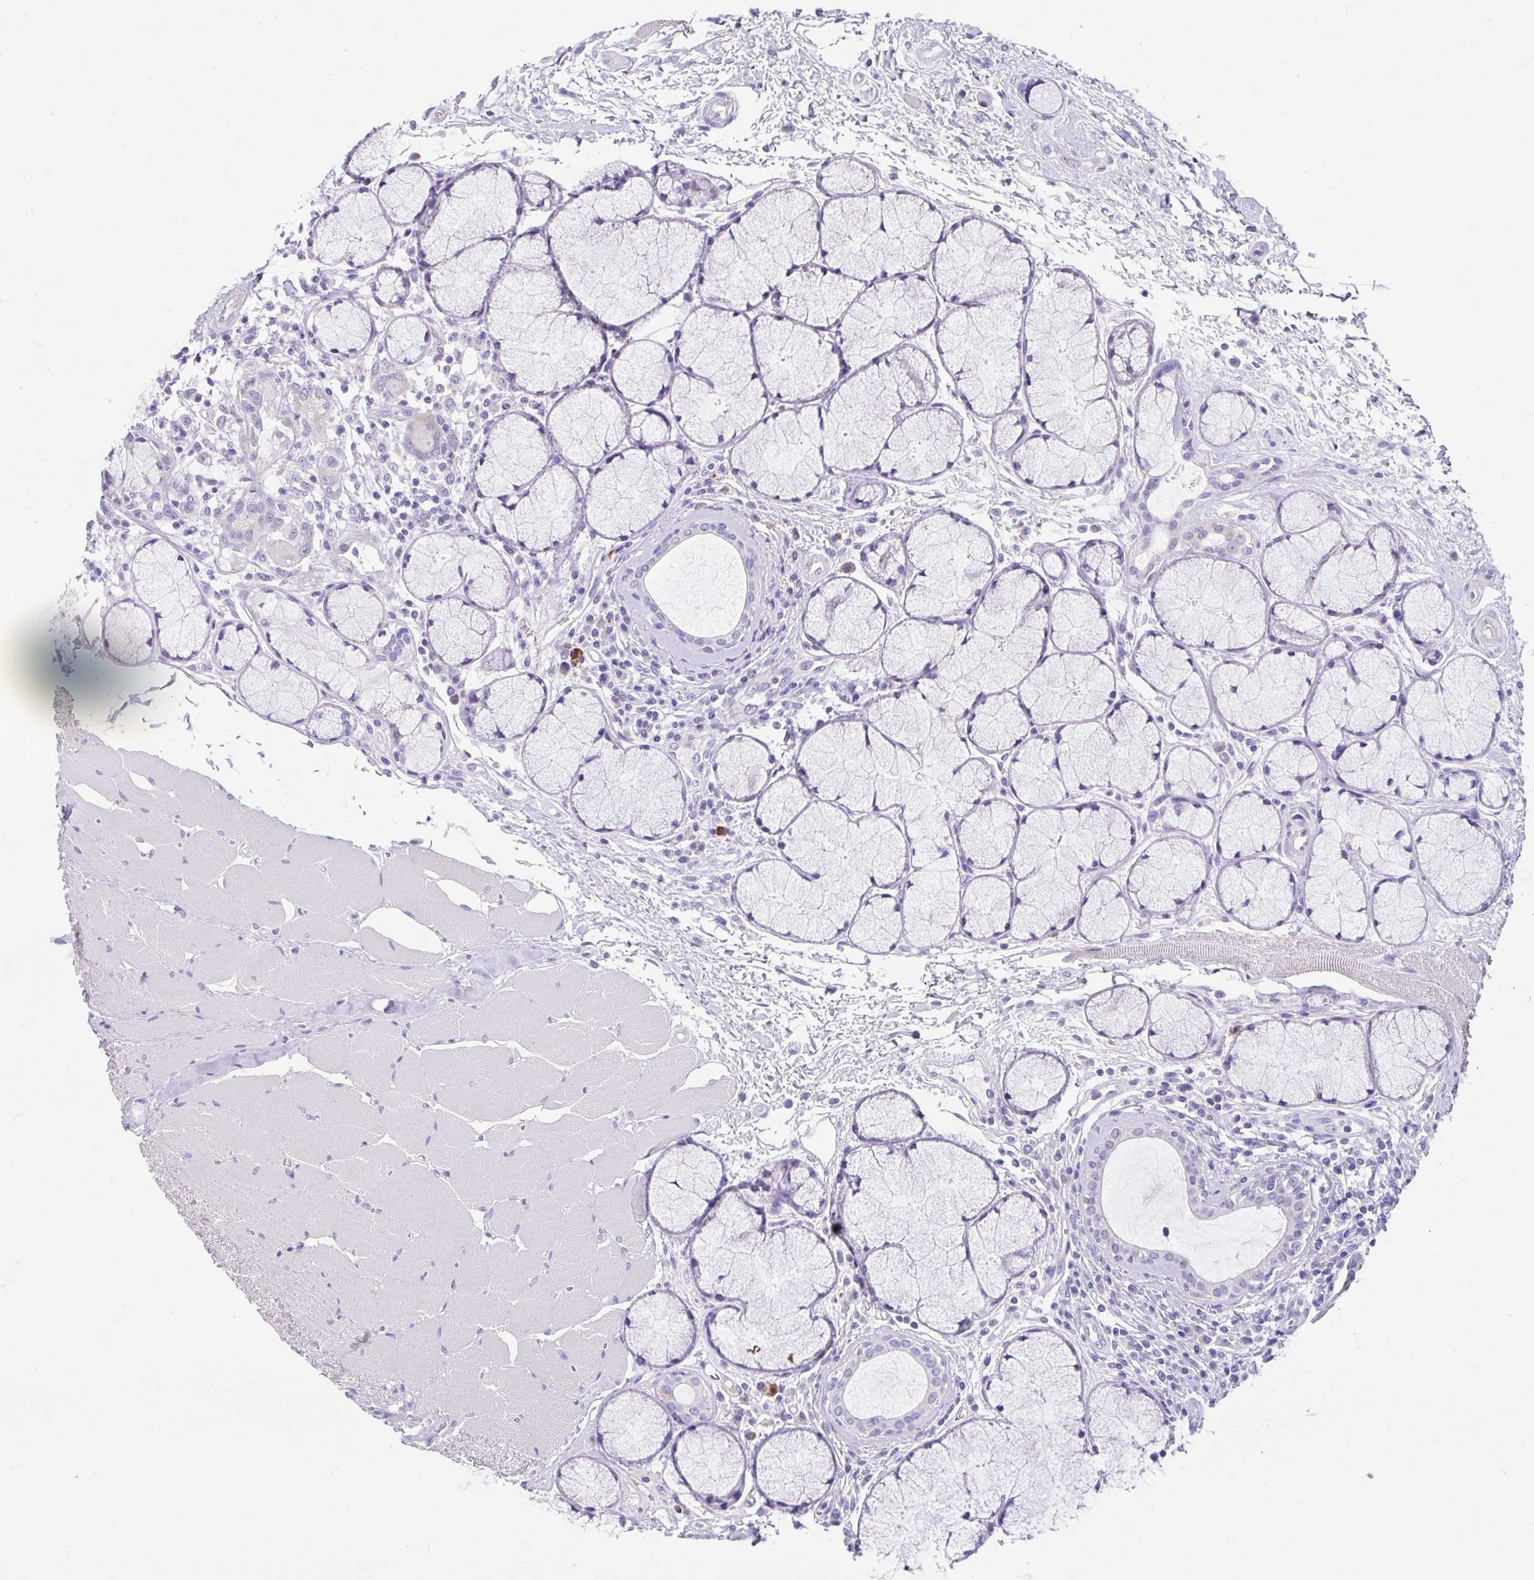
{"staining": {"intensity": "negative", "quantity": "none", "location": "none"}, "tissue": "head and neck cancer", "cell_type": "Tumor cells", "image_type": "cancer", "snomed": [{"axis": "morphology", "description": "Squamous cell carcinoma, NOS"}, {"axis": "topography", "description": "Head-Neck"}], "caption": "IHC of head and neck cancer displays no expression in tumor cells.", "gene": "CCSAP", "patient": {"sex": "female", "age": 73}}